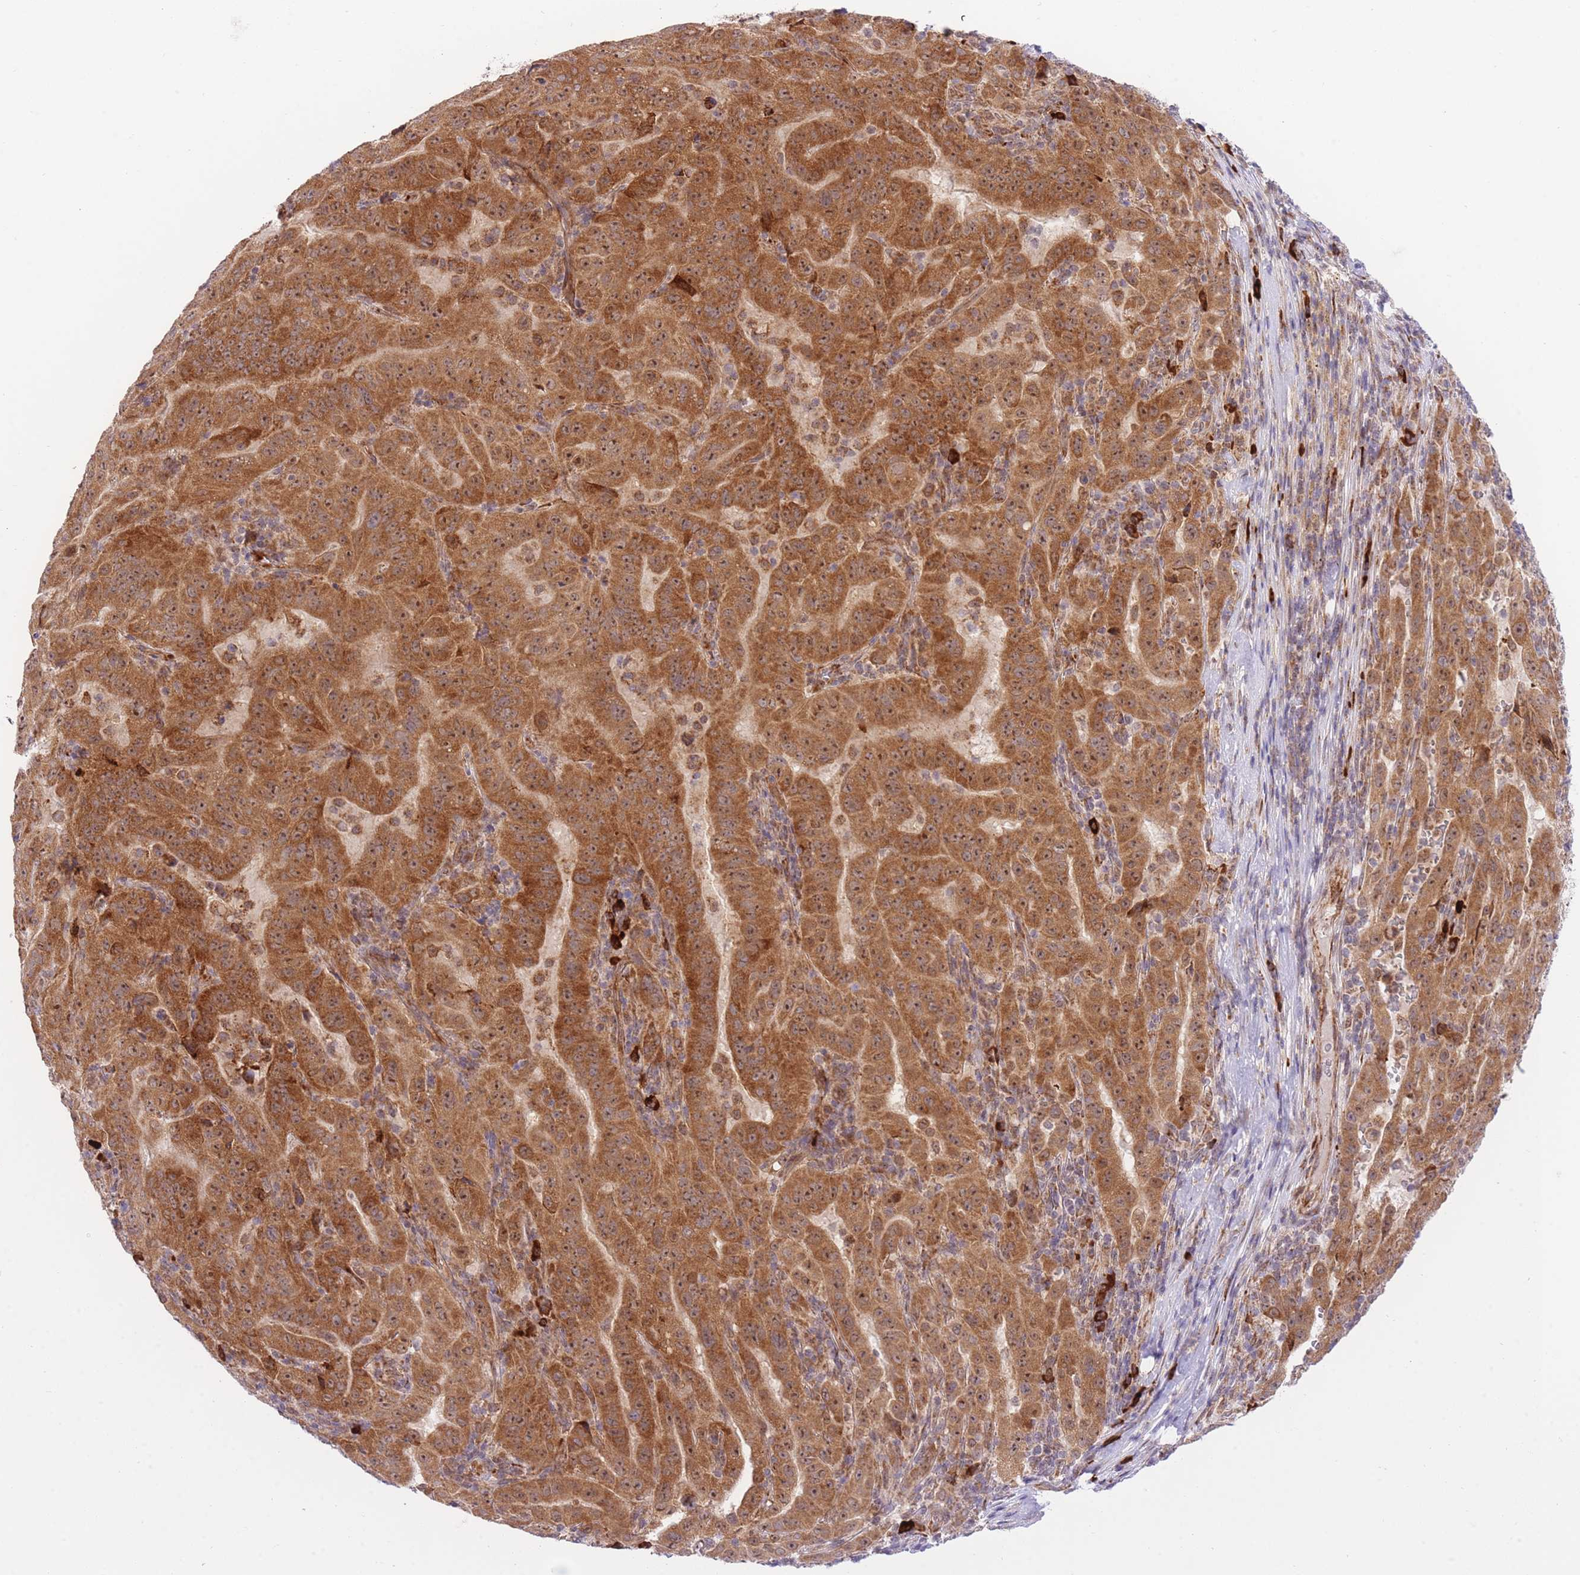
{"staining": {"intensity": "strong", "quantity": ">75%", "location": "cytoplasmic/membranous,nuclear"}, "tissue": "pancreatic cancer", "cell_type": "Tumor cells", "image_type": "cancer", "snomed": [{"axis": "morphology", "description": "Adenocarcinoma, NOS"}, {"axis": "topography", "description": "Pancreas"}], "caption": "Immunohistochemical staining of pancreatic cancer reveals strong cytoplasmic/membranous and nuclear protein staining in about >75% of tumor cells.", "gene": "EXOSC8", "patient": {"sex": "male", "age": 63}}